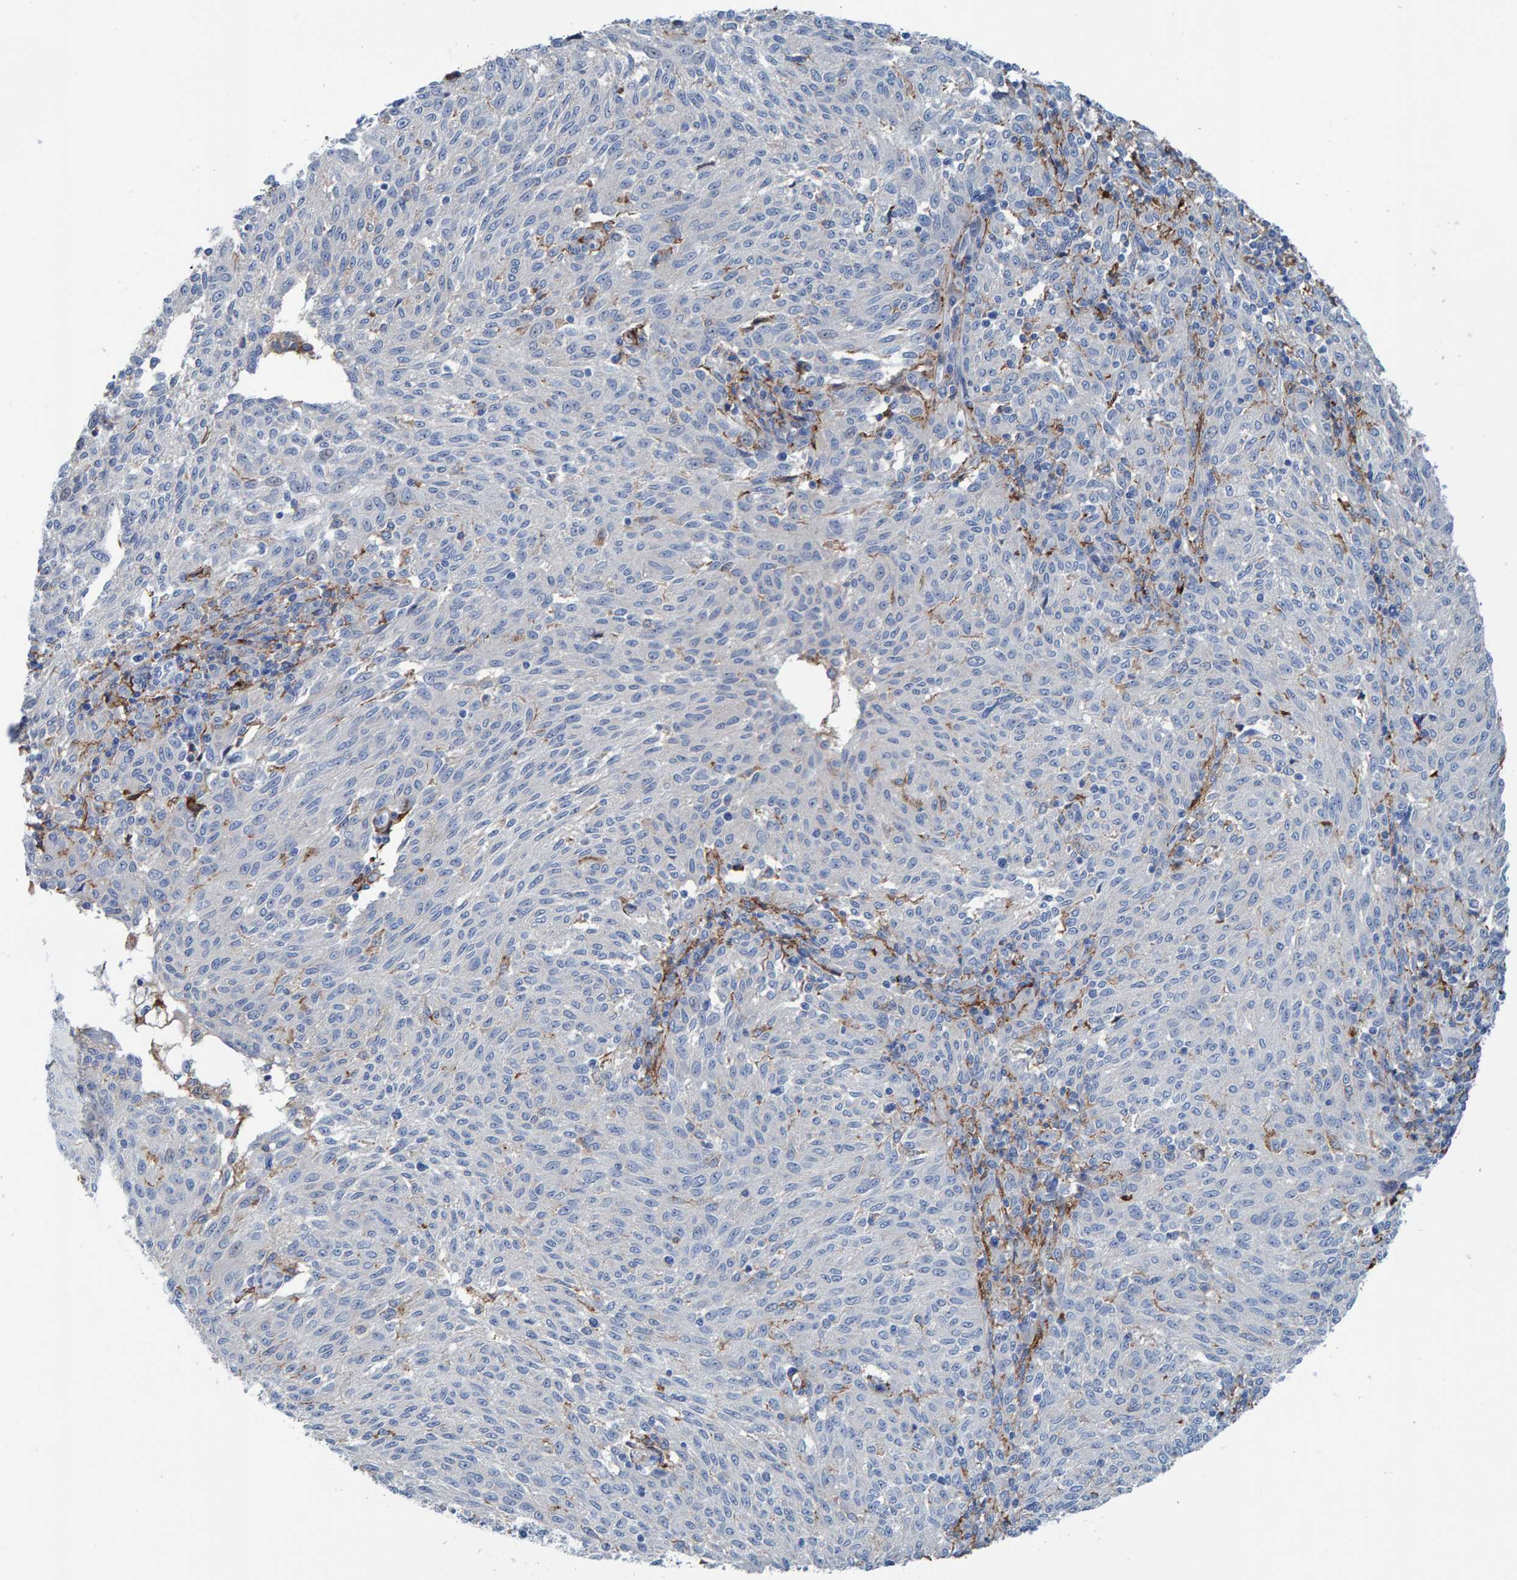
{"staining": {"intensity": "negative", "quantity": "none", "location": "none"}, "tissue": "melanoma", "cell_type": "Tumor cells", "image_type": "cancer", "snomed": [{"axis": "morphology", "description": "Malignant melanoma, NOS"}, {"axis": "topography", "description": "Skin"}], "caption": "Malignant melanoma was stained to show a protein in brown. There is no significant expression in tumor cells.", "gene": "LRP1", "patient": {"sex": "female", "age": 72}}